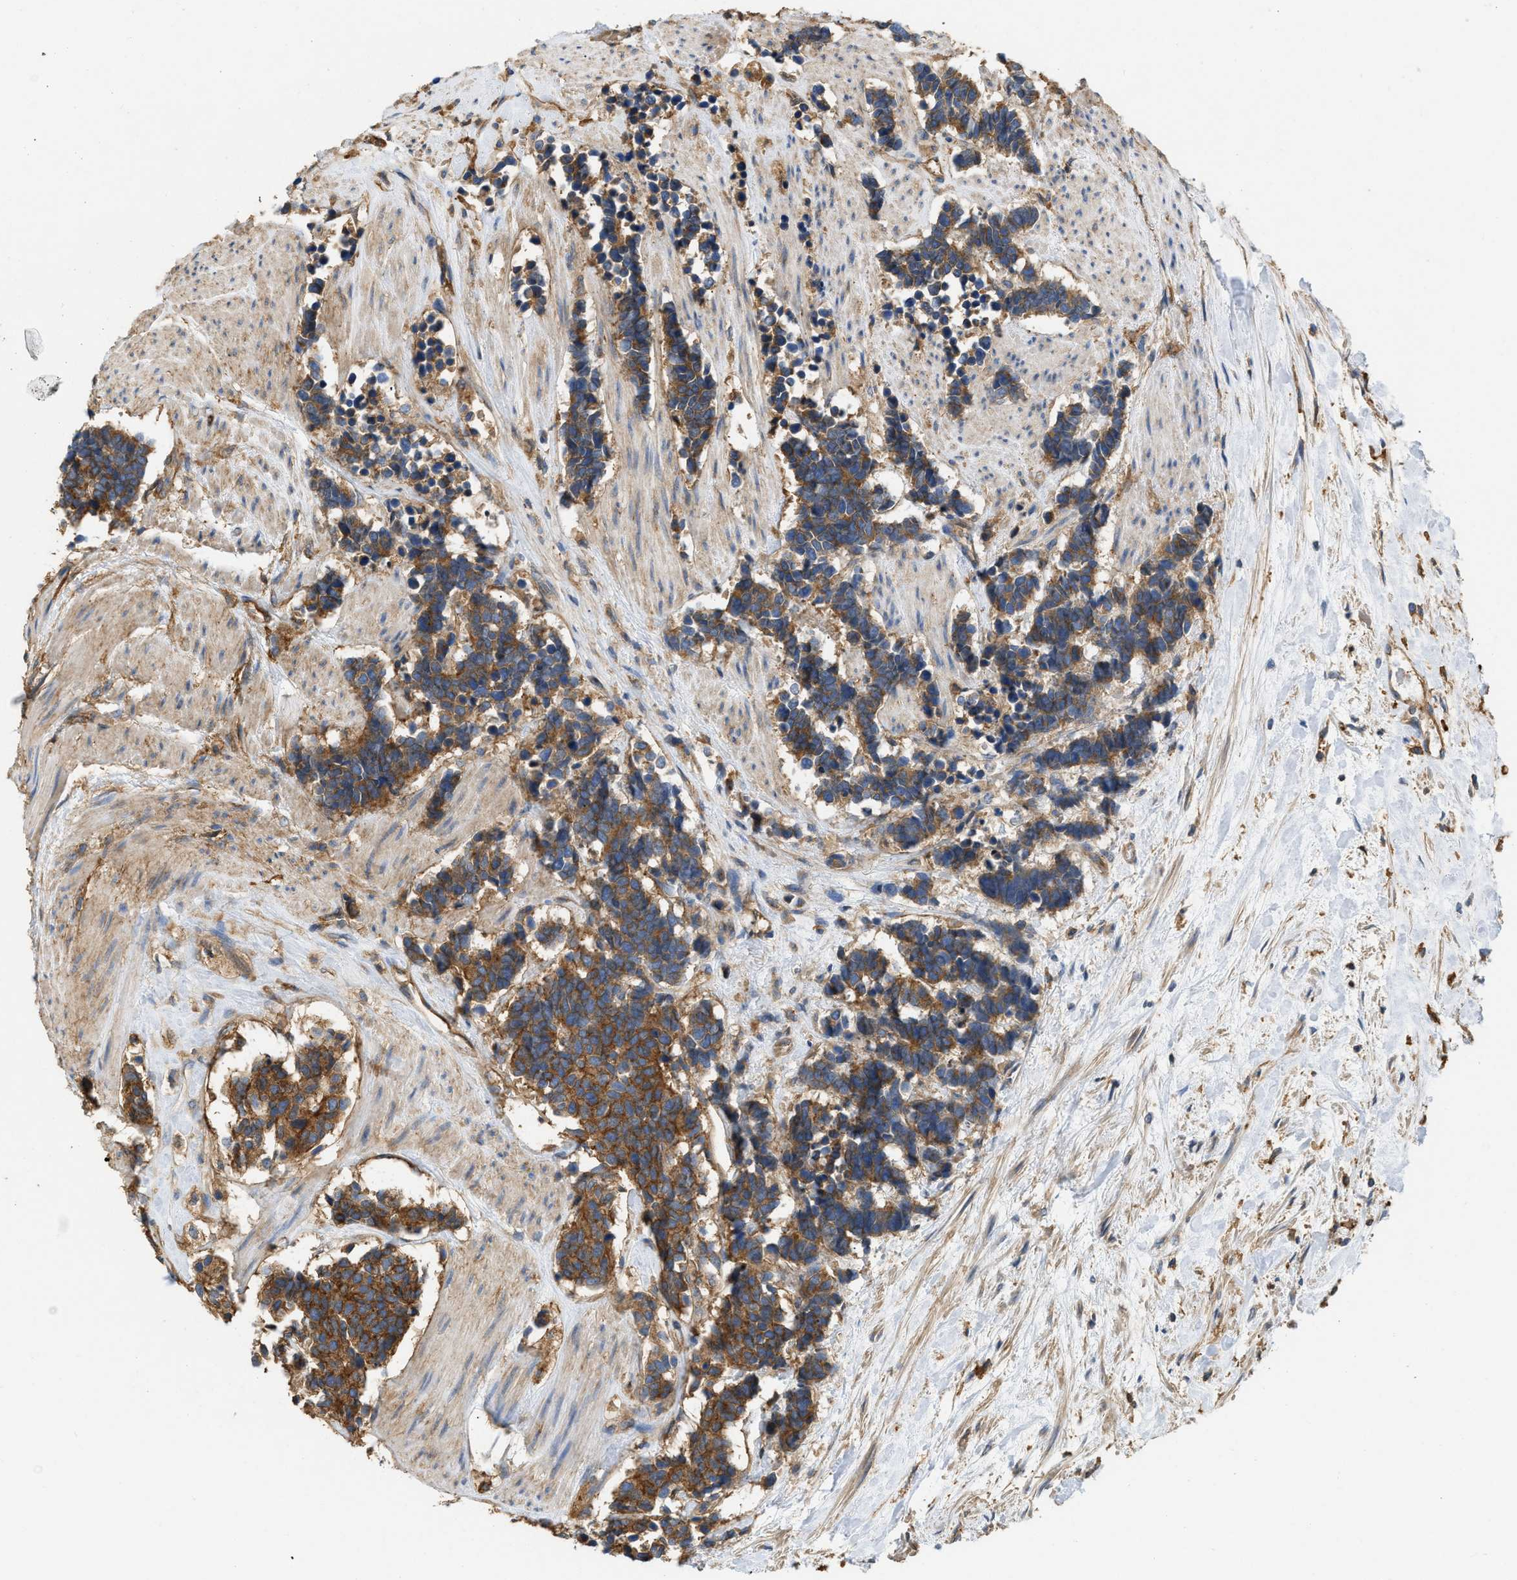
{"staining": {"intensity": "moderate", "quantity": ">75%", "location": "cytoplasmic/membranous"}, "tissue": "carcinoid", "cell_type": "Tumor cells", "image_type": "cancer", "snomed": [{"axis": "morphology", "description": "Carcinoma, NOS"}, {"axis": "morphology", "description": "Carcinoid, malignant, NOS"}, {"axis": "topography", "description": "Urinary bladder"}], "caption": "Human carcinoid (malignant) stained with a protein marker displays moderate staining in tumor cells.", "gene": "GNB4", "patient": {"sex": "male", "age": 57}}